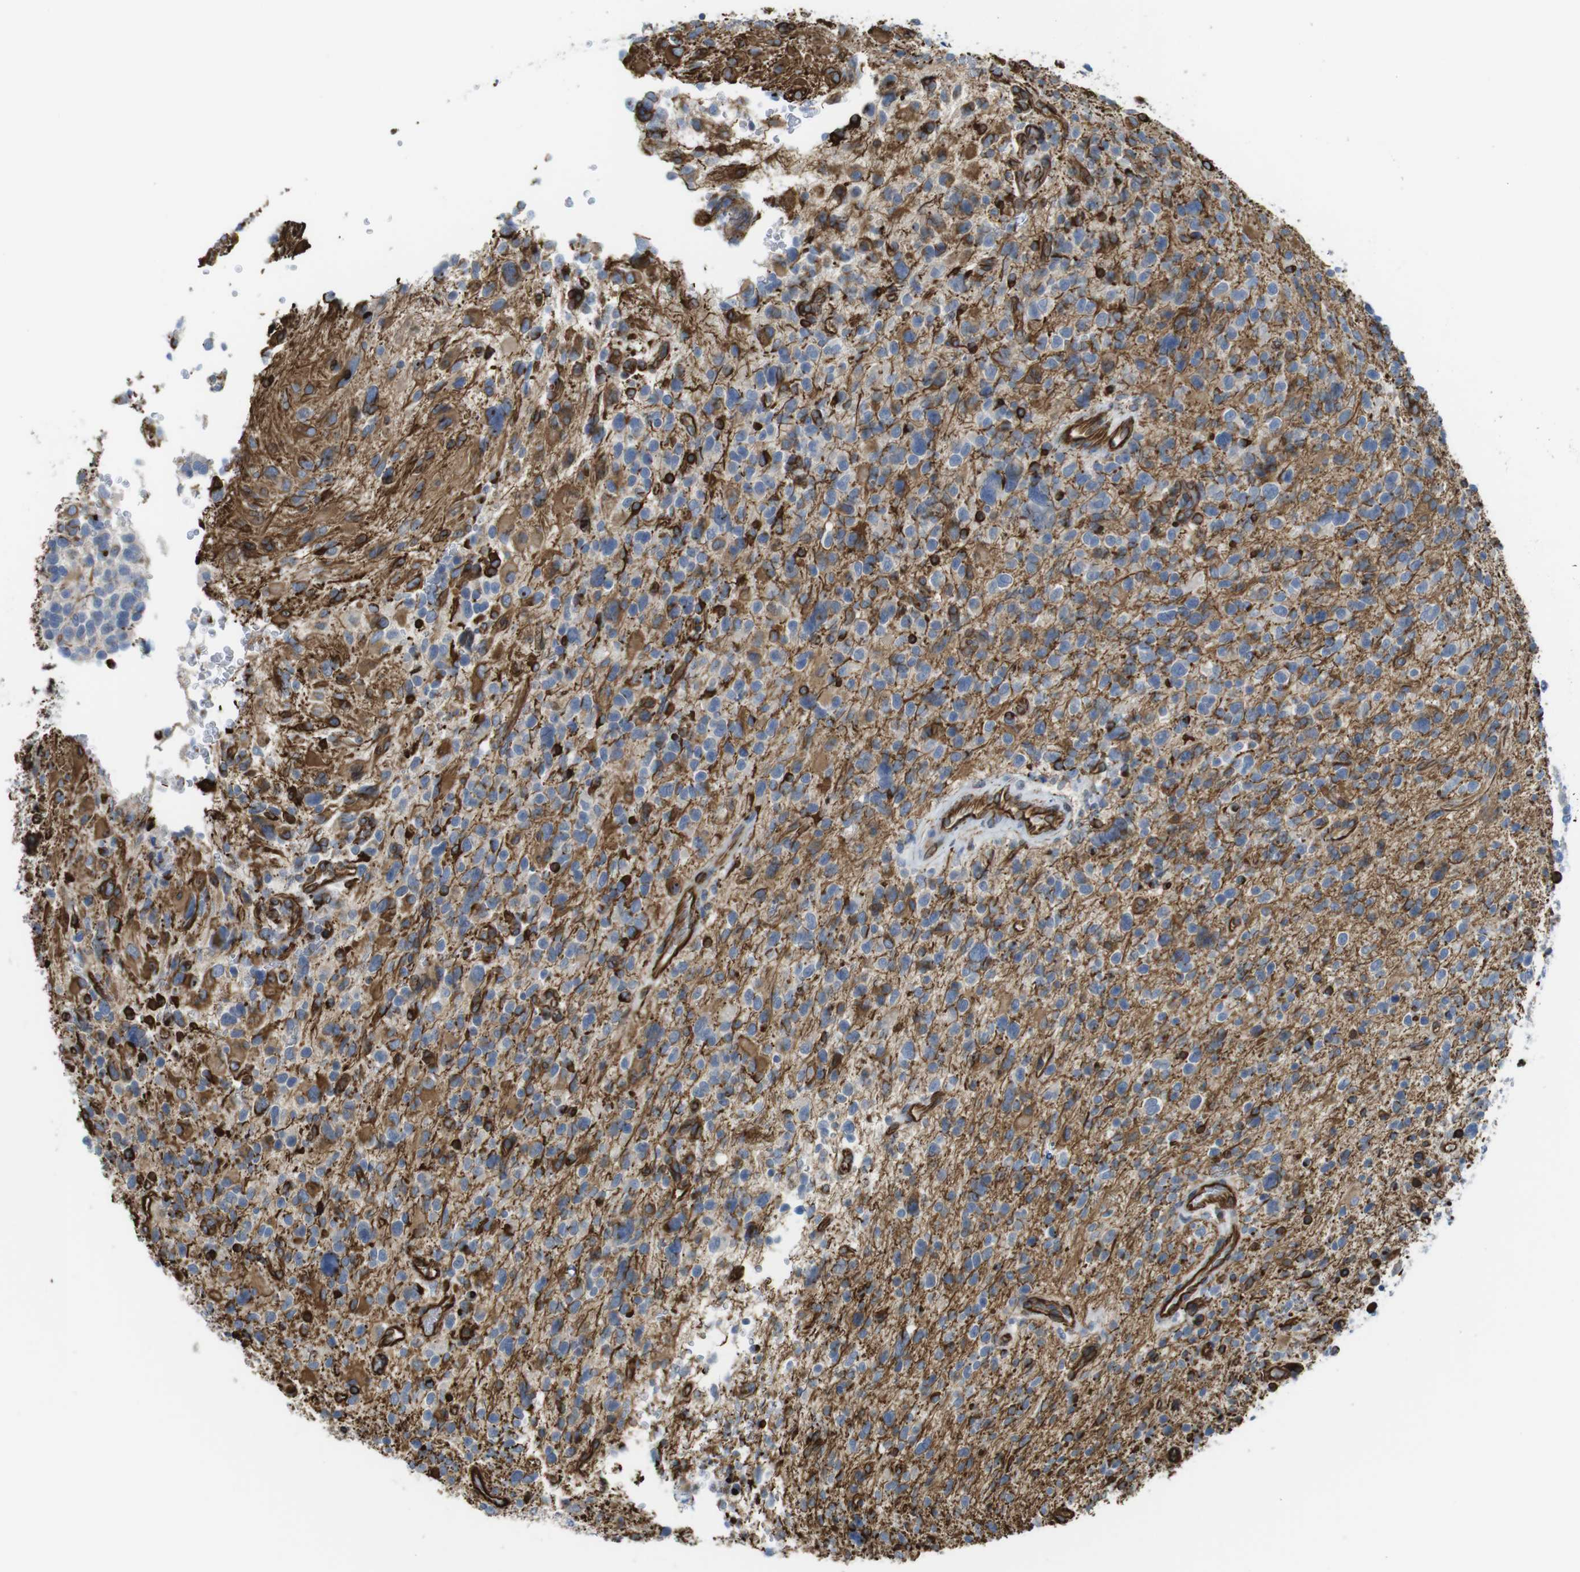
{"staining": {"intensity": "moderate", "quantity": ">75%", "location": "cytoplasmic/membranous"}, "tissue": "glioma", "cell_type": "Tumor cells", "image_type": "cancer", "snomed": [{"axis": "morphology", "description": "Glioma, malignant, High grade"}, {"axis": "topography", "description": "Brain"}], "caption": "A brown stain labels moderate cytoplasmic/membranous expression of a protein in glioma tumor cells.", "gene": "RALGPS1", "patient": {"sex": "male", "age": 48}}